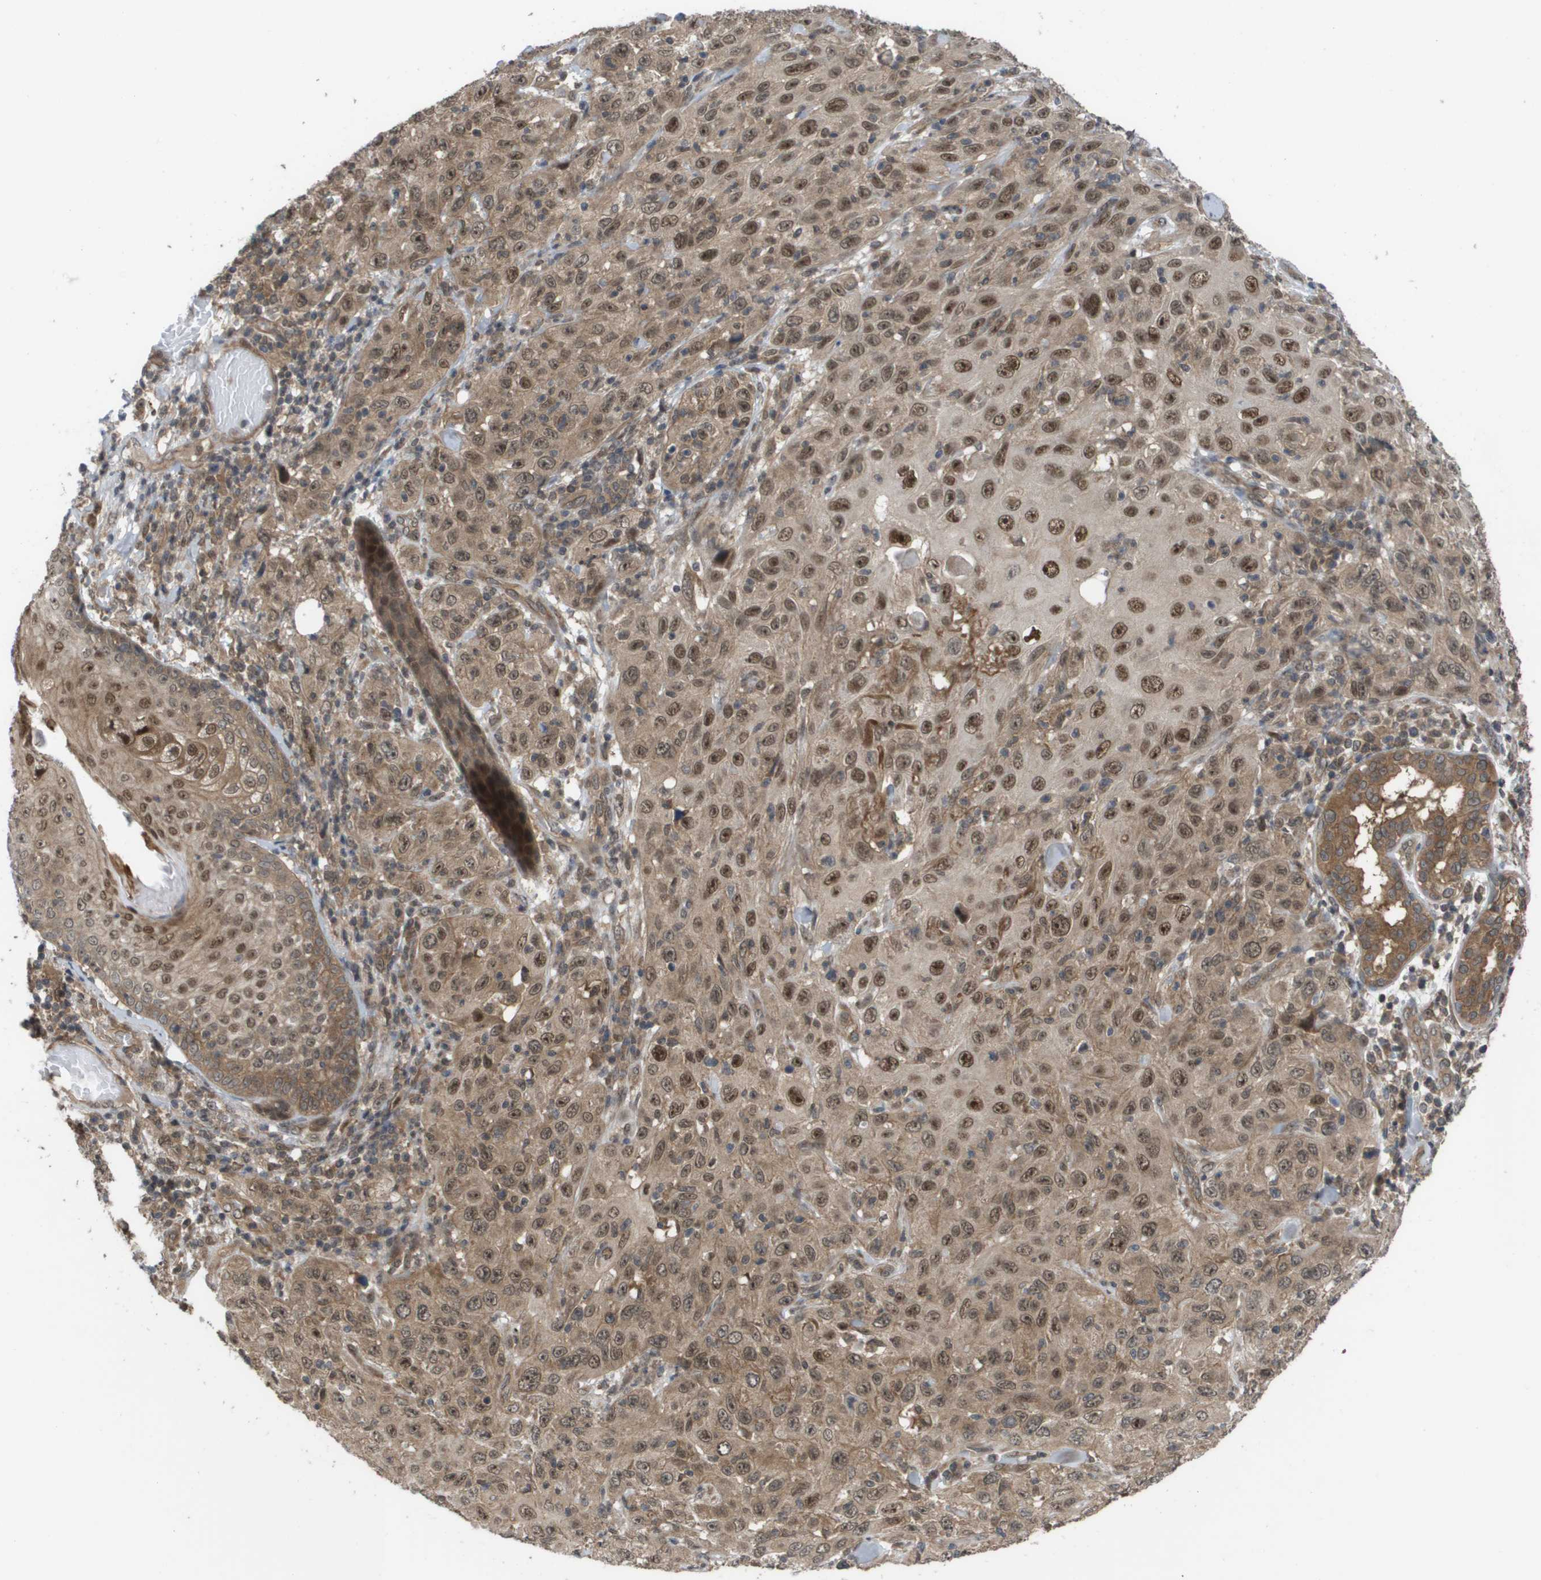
{"staining": {"intensity": "moderate", "quantity": ">75%", "location": "cytoplasmic/membranous,nuclear"}, "tissue": "skin cancer", "cell_type": "Tumor cells", "image_type": "cancer", "snomed": [{"axis": "morphology", "description": "Squamous cell carcinoma, NOS"}, {"axis": "topography", "description": "Skin"}], "caption": "Tumor cells display moderate cytoplasmic/membranous and nuclear expression in about >75% of cells in skin cancer (squamous cell carcinoma). Using DAB (brown) and hematoxylin (blue) stains, captured at high magnification using brightfield microscopy.", "gene": "CTPS2", "patient": {"sex": "female", "age": 88}}